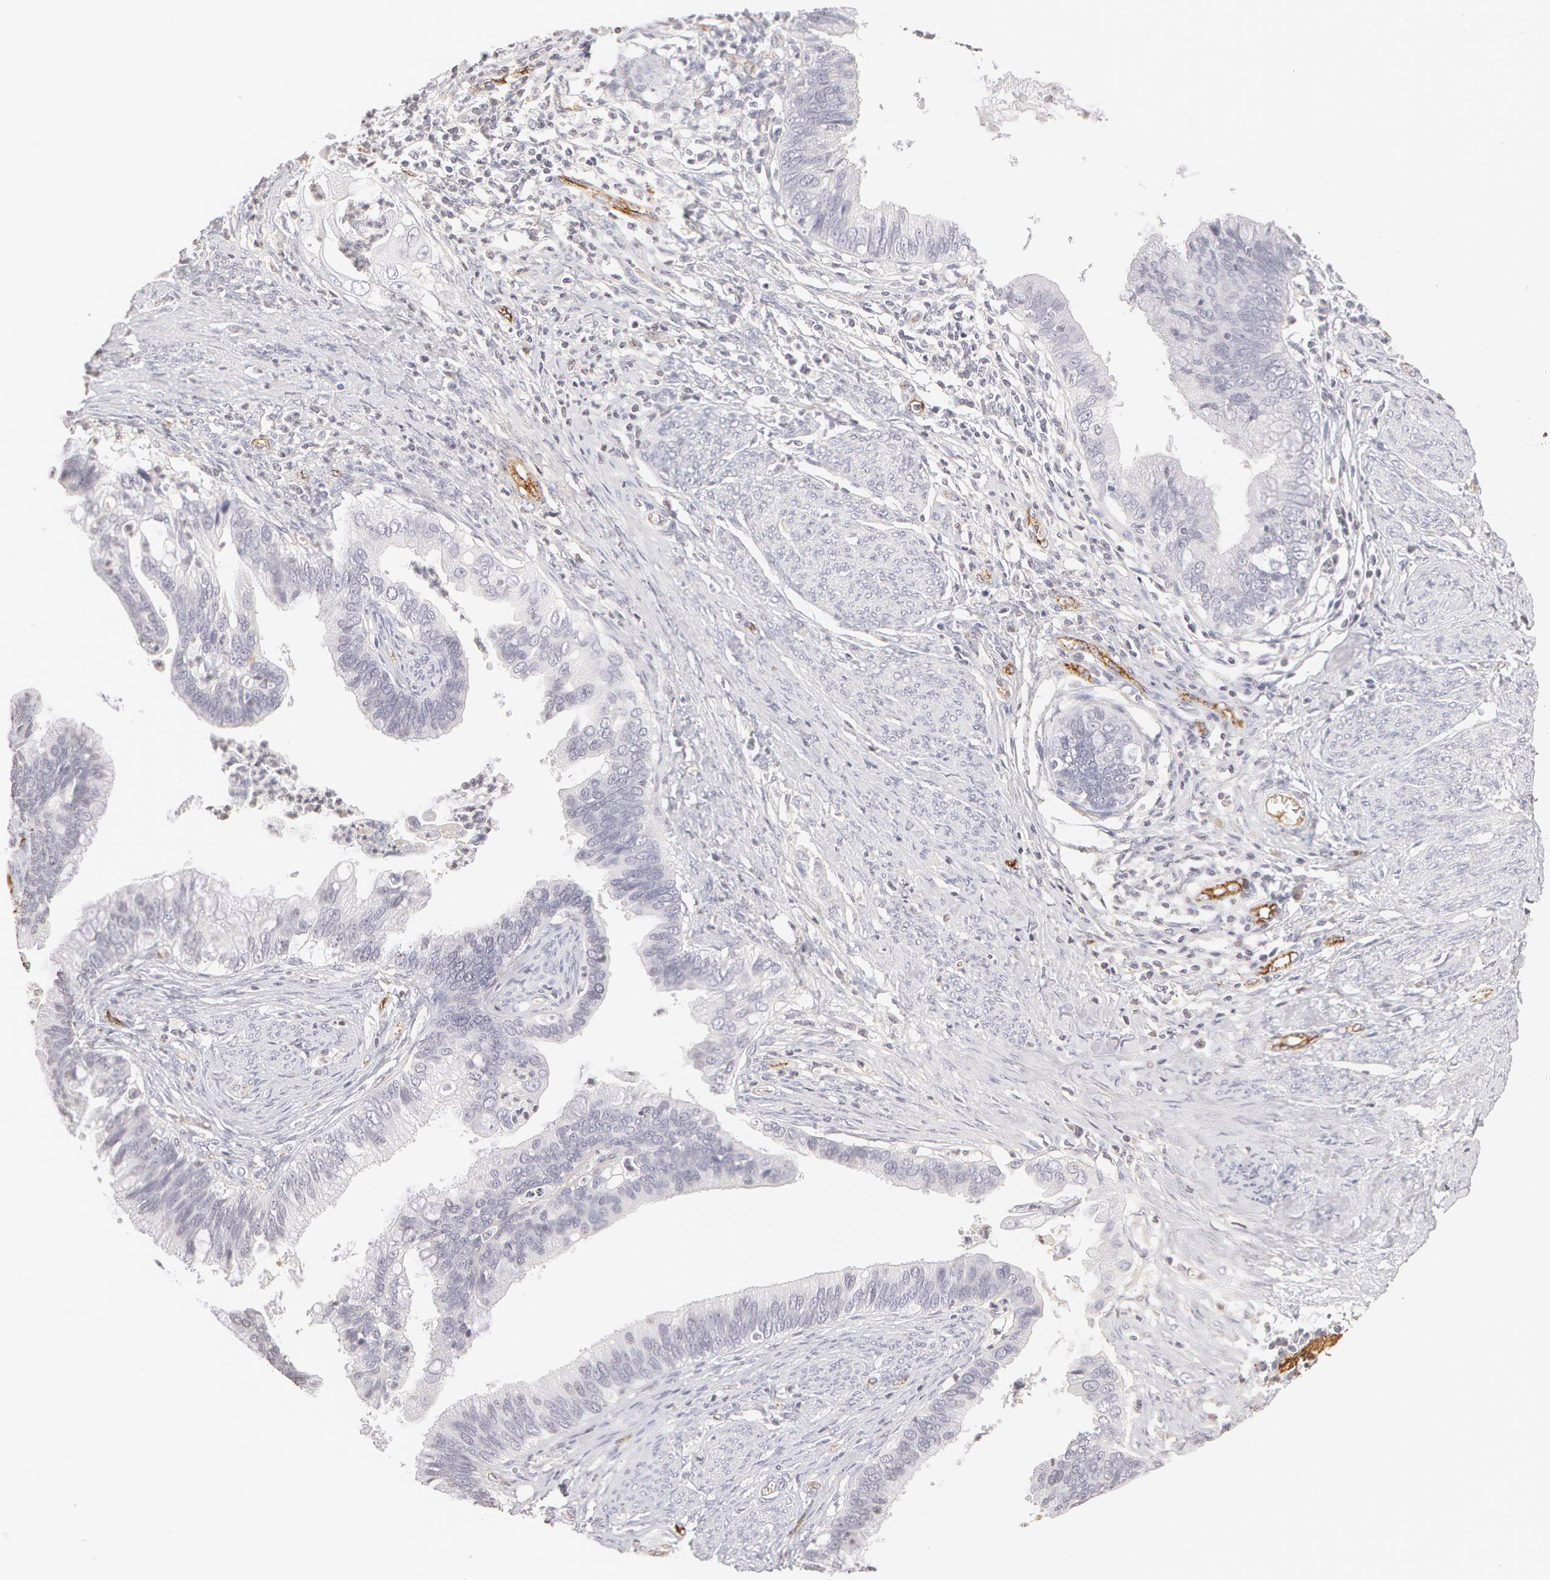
{"staining": {"intensity": "negative", "quantity": "none", "location": "none"}, "tissue": "cervical cancer", "cell_type": "Tumor cells", "image_type": "cancer", "snomed": [{"axis": "morphology", "description": "Adenocarcinoma, NOS"}, {"axis": "topography", "description": "Cervix"}], "caption": "There is no significant expression in tumor cells of cervical cancer.", "gene": "VWF", "patient": {"sex": "female", "age": 47}}